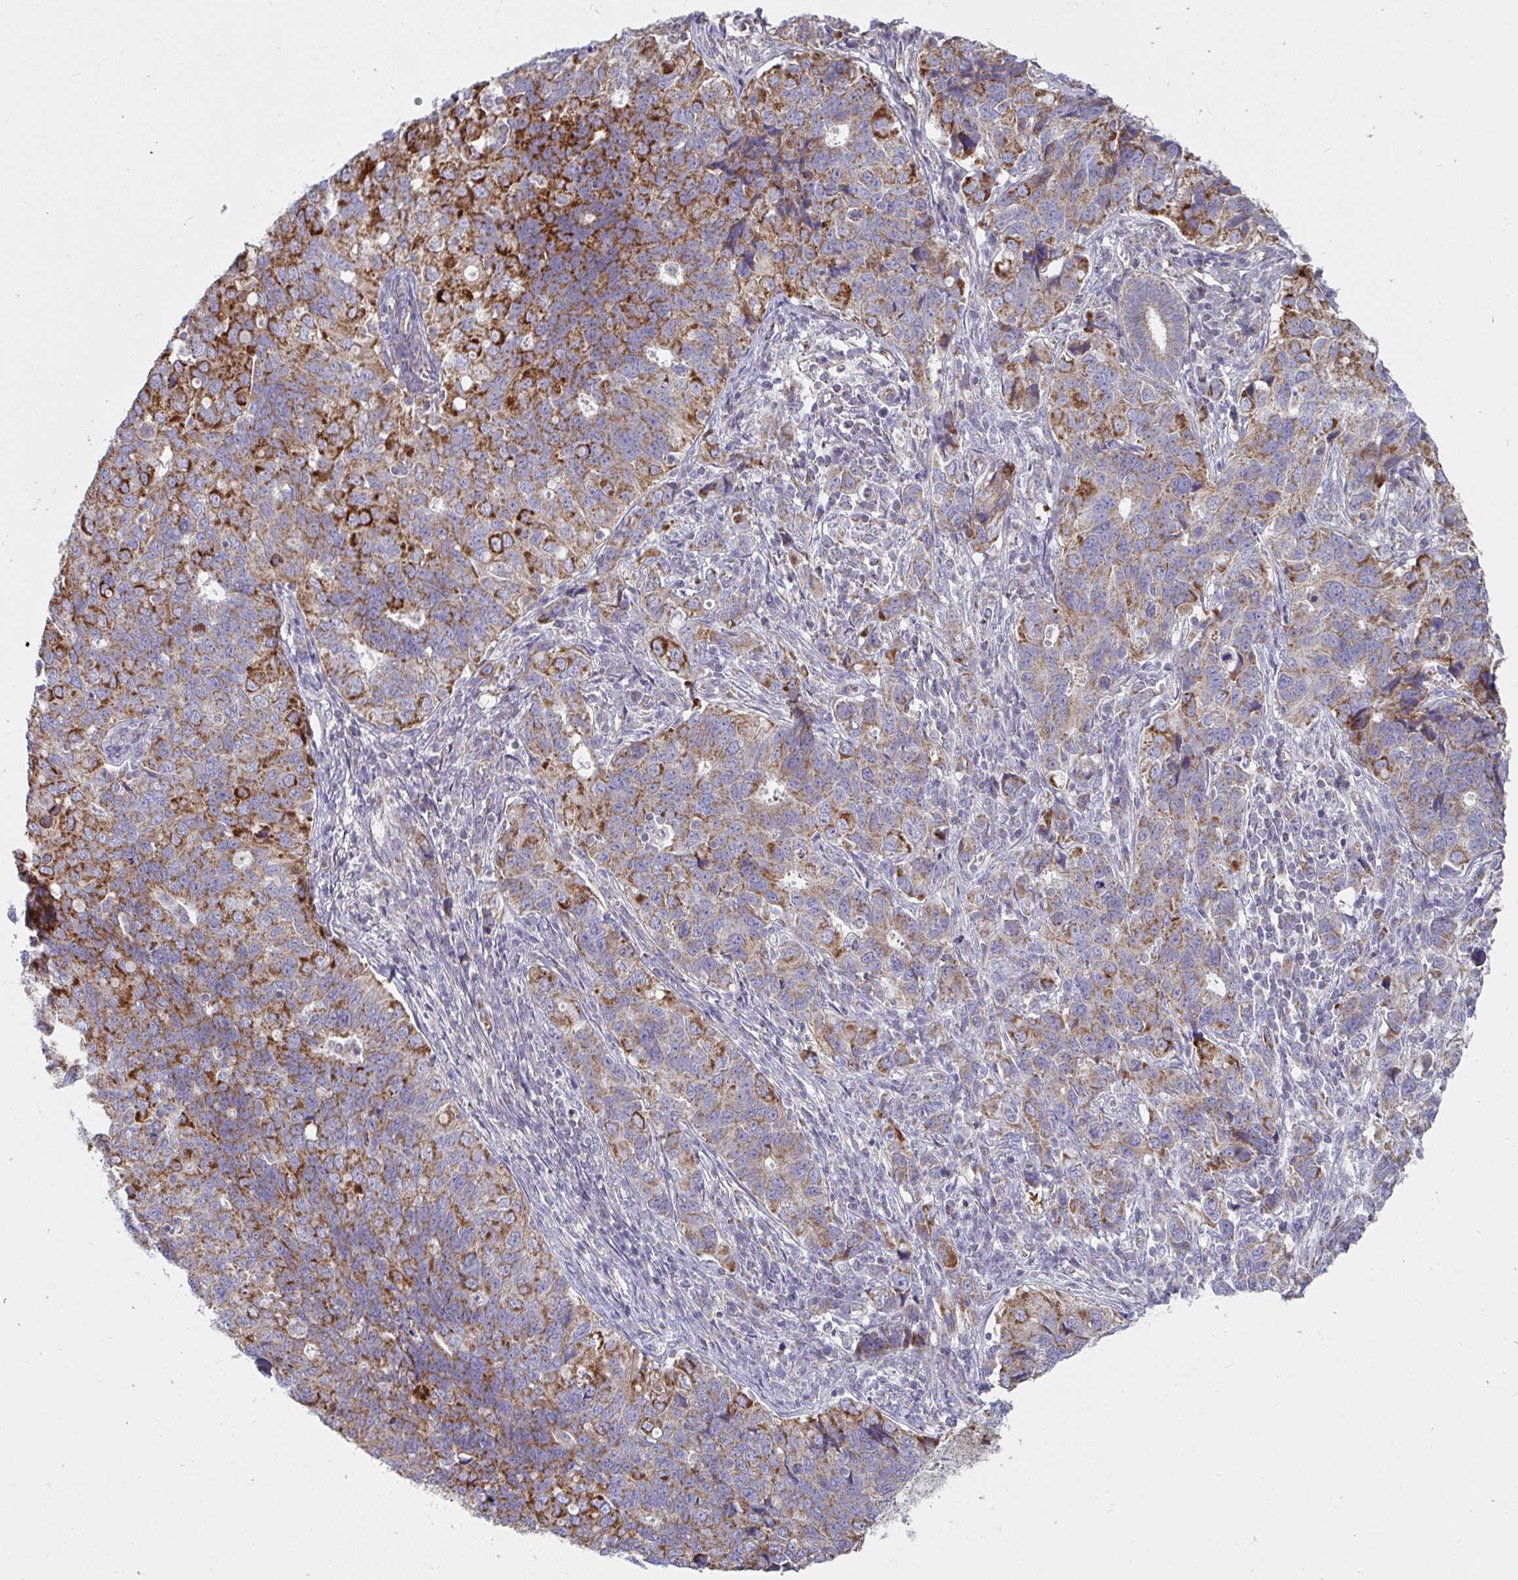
{"staining": {"intensity": "moderate", "quantity": ">75%", "location": "cytoplasmic/membranous"}, "tissue": "endometrial cancer", "cell_type": "Tumor cells", "image_type": "cancer", "snomed": [{"axis": "morphology", "description": "Adenocarcinoma, NOS"}, {"axis": "topography", "description": "Endometrium"}], "caption": "Protein expression analysis of adenocarcinoma (endometrial) shows moderate cytoplasmic/membranous expression in about >75% of tumor cells.", "gene": "FAHD1", "patient": {"sex": "female", "age": 43}}